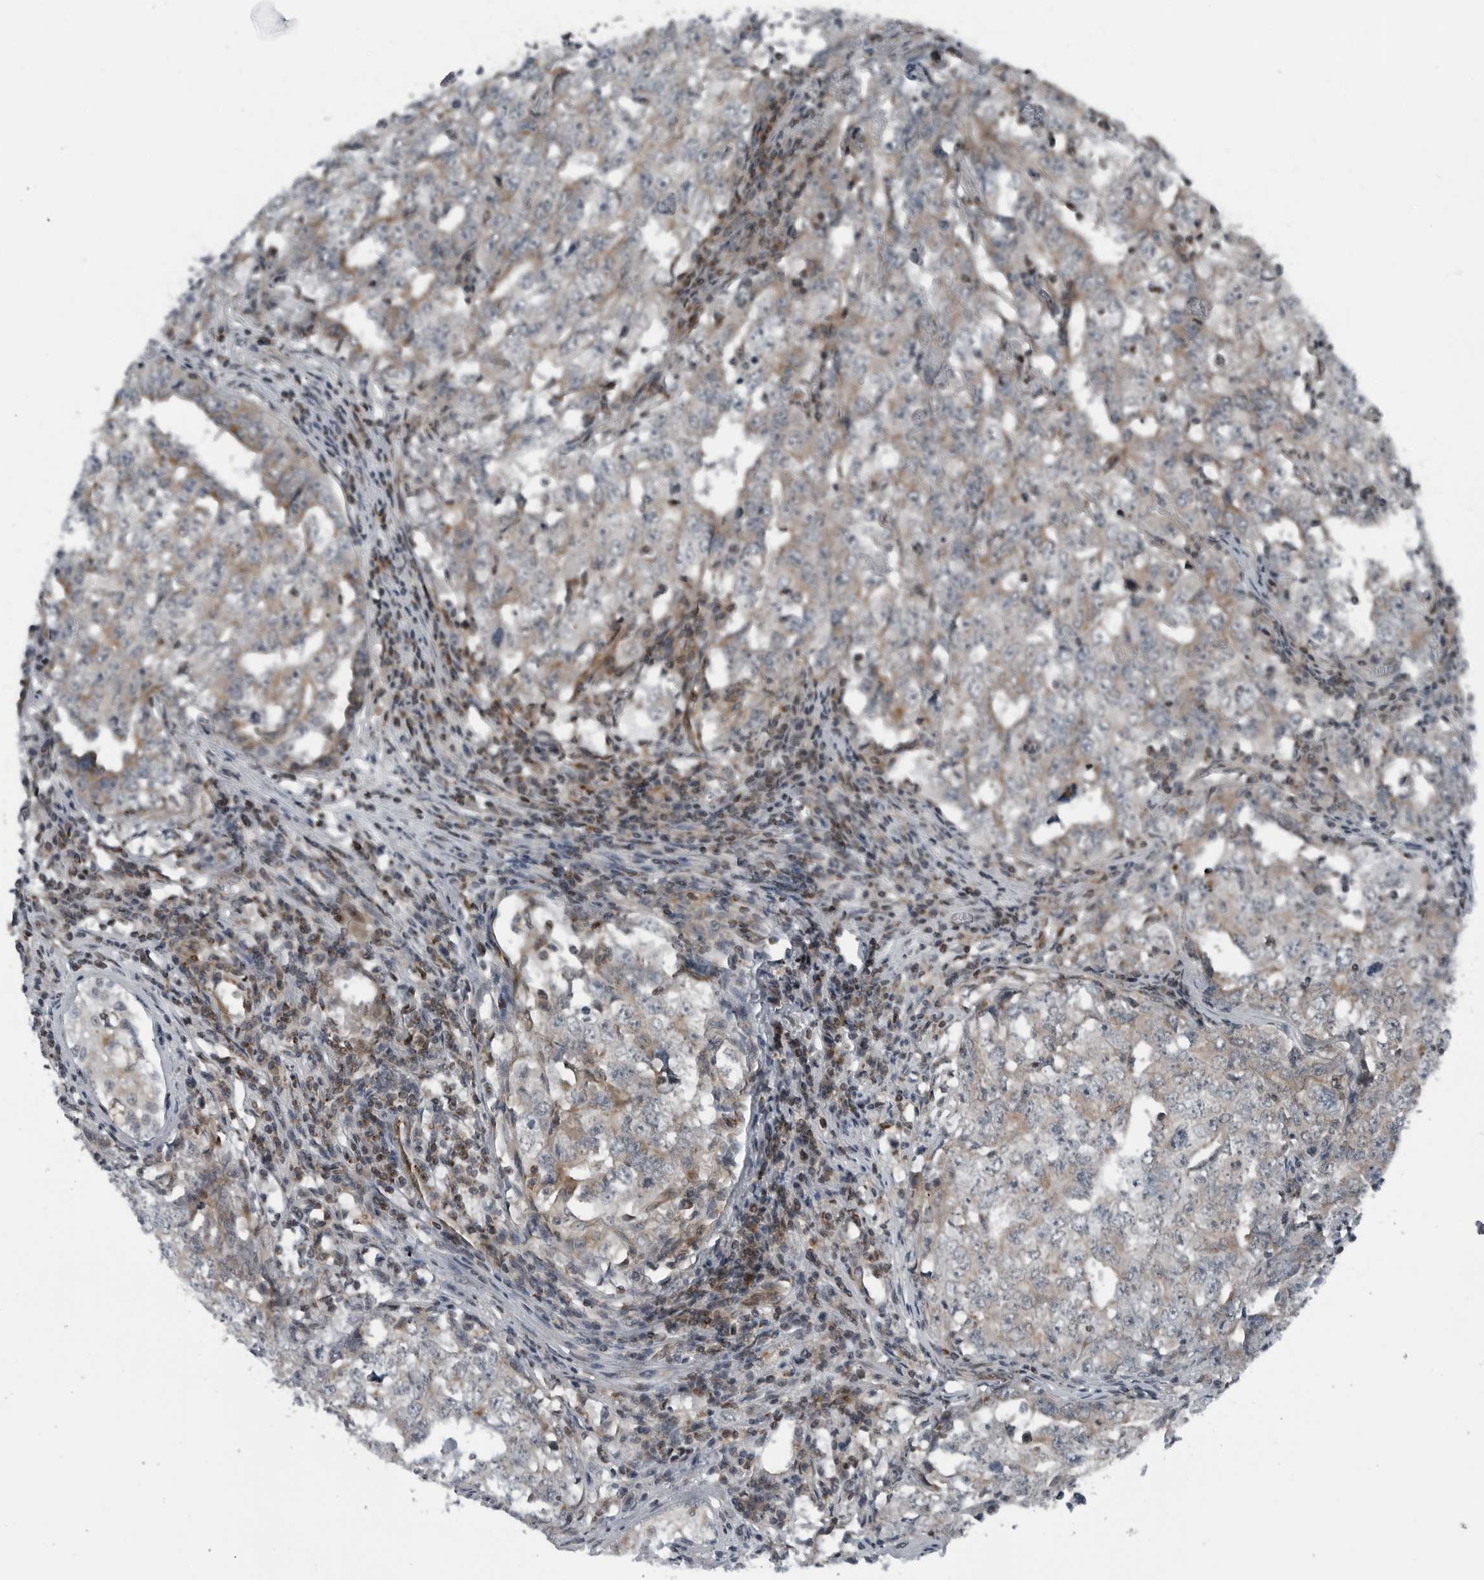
{"staining": {"intensity": "moderate", "quantity": "<25%", "location": "cytoplasmic/membranous"}, "tissue": "testis cancer", "cell_type": "Tumor cells", "image_type": "cancer", "snomed": [{"axis": "morphology", "description": "Carcinoma, Embryonal, NOS"}, {"axis": "topography", "description": "Testis"}], "caption": "Testis cancer (embryonal carcinoma) stained for a protein (brown) exhibits moderate cytoplasmic/membranous positive expression in about <25% of tumor cells.", "gene": "GAK", "patient": {"sex": "male", "age": 26}}